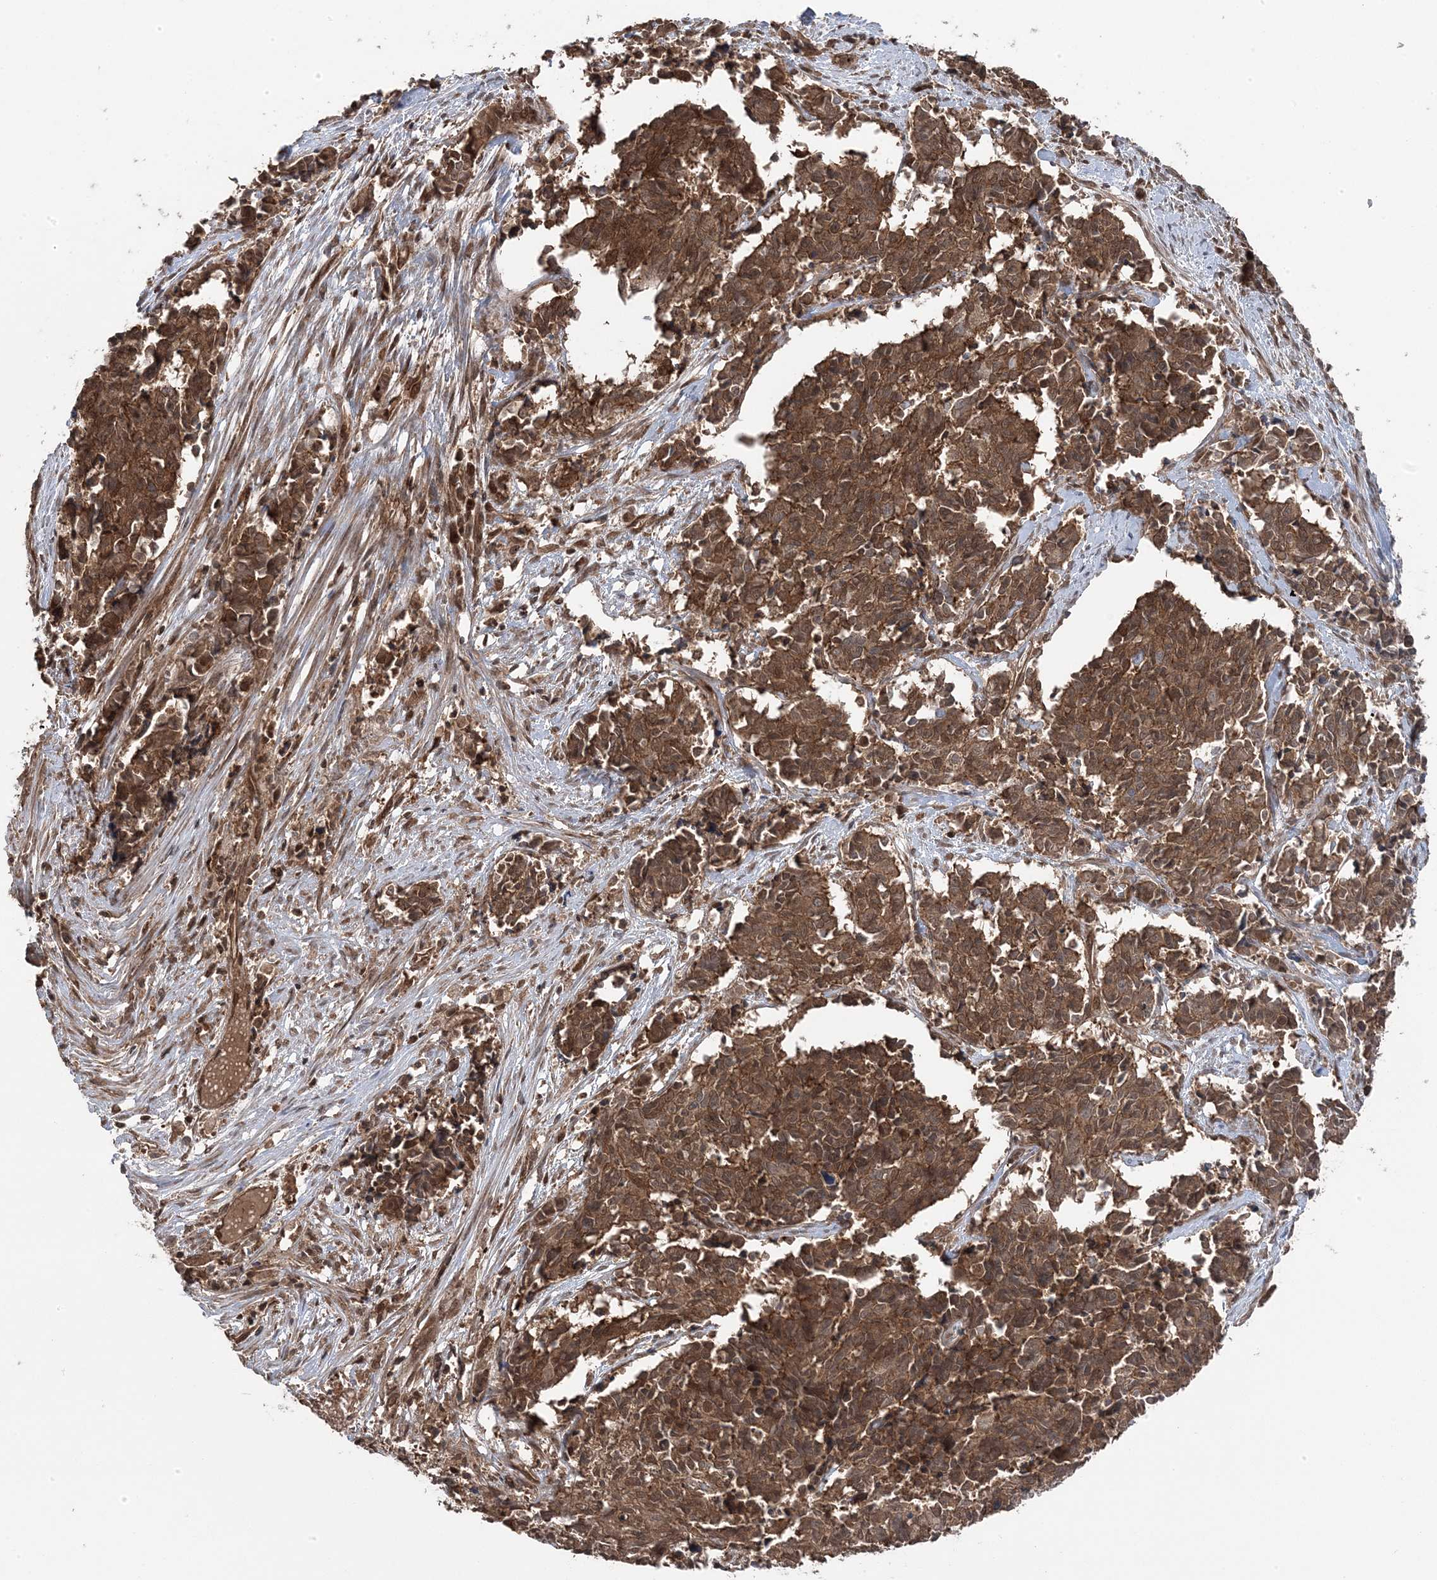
{"staining": {"intensity": "moderate", "quantity": ">75%", "location": "cytoplasmic/membranous"}, "tissue": "cervical cancer", "cell_type": "Tumor cells", "image_type": "cancer", "snomed": [{"axis": "morphology", "description": "Normal tissue, NOS"}, {"axis": "morphology", "description": "Squamous cell carcinoma, NOS"}, {"axis": "topography", "description": "Cervix"}], "caption": "High-magnification brightfield microscopy of cervical cancer (squamous cell carcinoma) stained with DAB (3,3'-diaminobenzidine) (brown) and counterstained with hematoxylin (blue). tumor cells exhibit moderate cytoplasmic/membranous positivity is seen in approximately>75% of cells.", "gene": "MAPK1IP1L", "patient": {"sex": "female", "age": 35}}